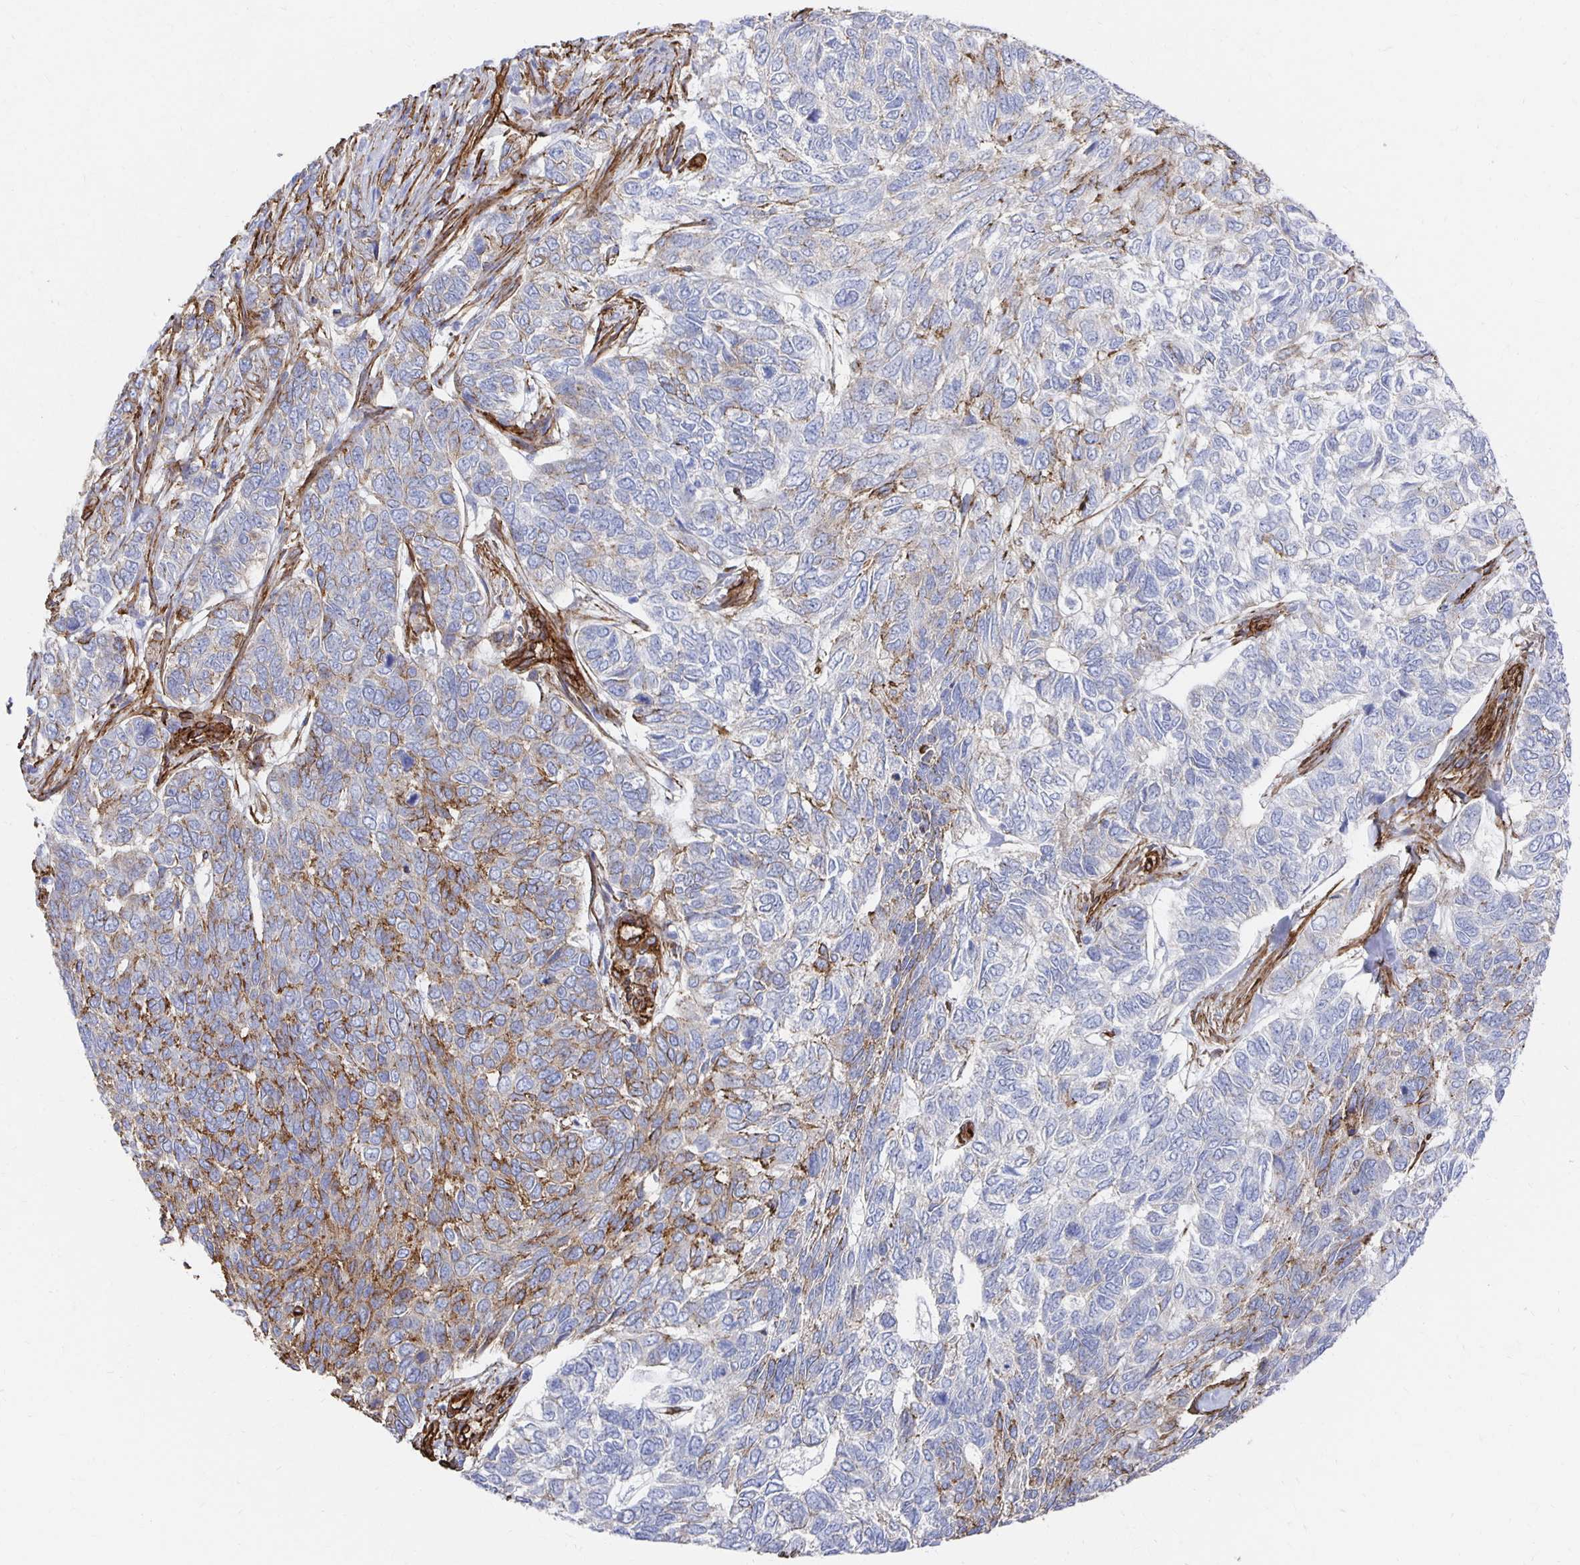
{"staining": {"intensity": "moderate", "quantity": "<25%", "location": "cytoplasmic/membranous"}, "tissue": "skin cancer", "cell_type": "Tumor cells", "image_type": "cancer", "snomed": [{"axis": "morphology", "description": "Basal cell carcinoma"}, {"axis": "topography", "description": "Skin"}], "caption": "Protein expression analysis of human skin cancer (basal cell carcinoma) reveals moderate cytoplasmic/membranous staining in approximately <25% of tumor cells.", "gene": "VIPR2", "patient": {"sex": "female", "age": 65}}